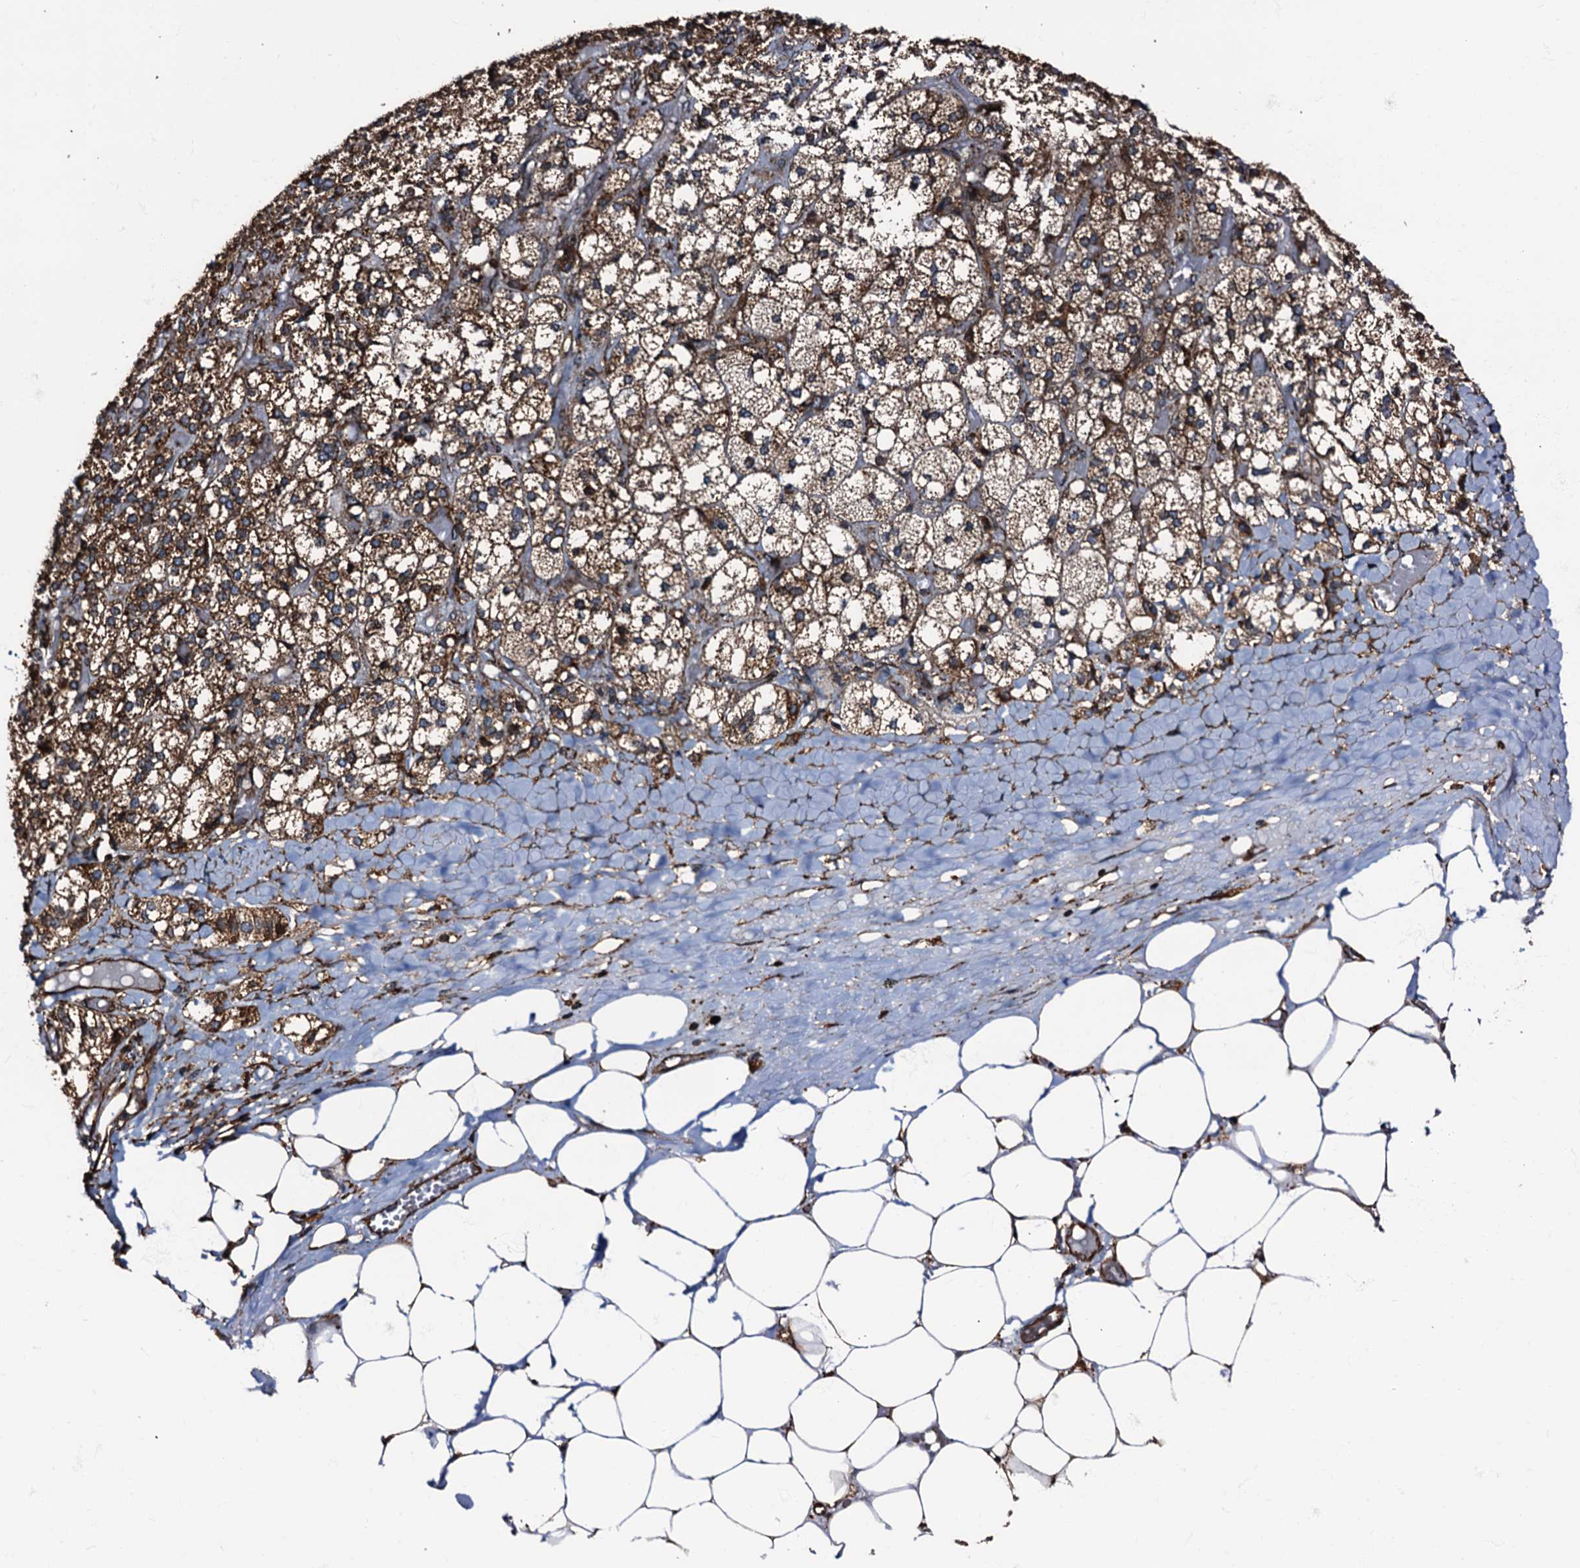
{"staining": {"intensity": "moderate", "quantity": ">75%", "location": "cytoplasmic/membranous"}, "tissue": "adrenal gland", "cell_type": "Glandular cells", "image_type": "normal", "snomed": [{"axis": "morphology", "description": "Normal tissue, NOS"}, {"axis": "topography", "description": "Adrenal gland"}], "caption": "Approximately >75% of glandular cells in normal adrenal gland reveal moderate cytoplasmic/membranous protein expression as visualized by brown immunohistochemical staining.", "gene": "ATP2C1", "patient": {"sex": "female", "age": 61}}